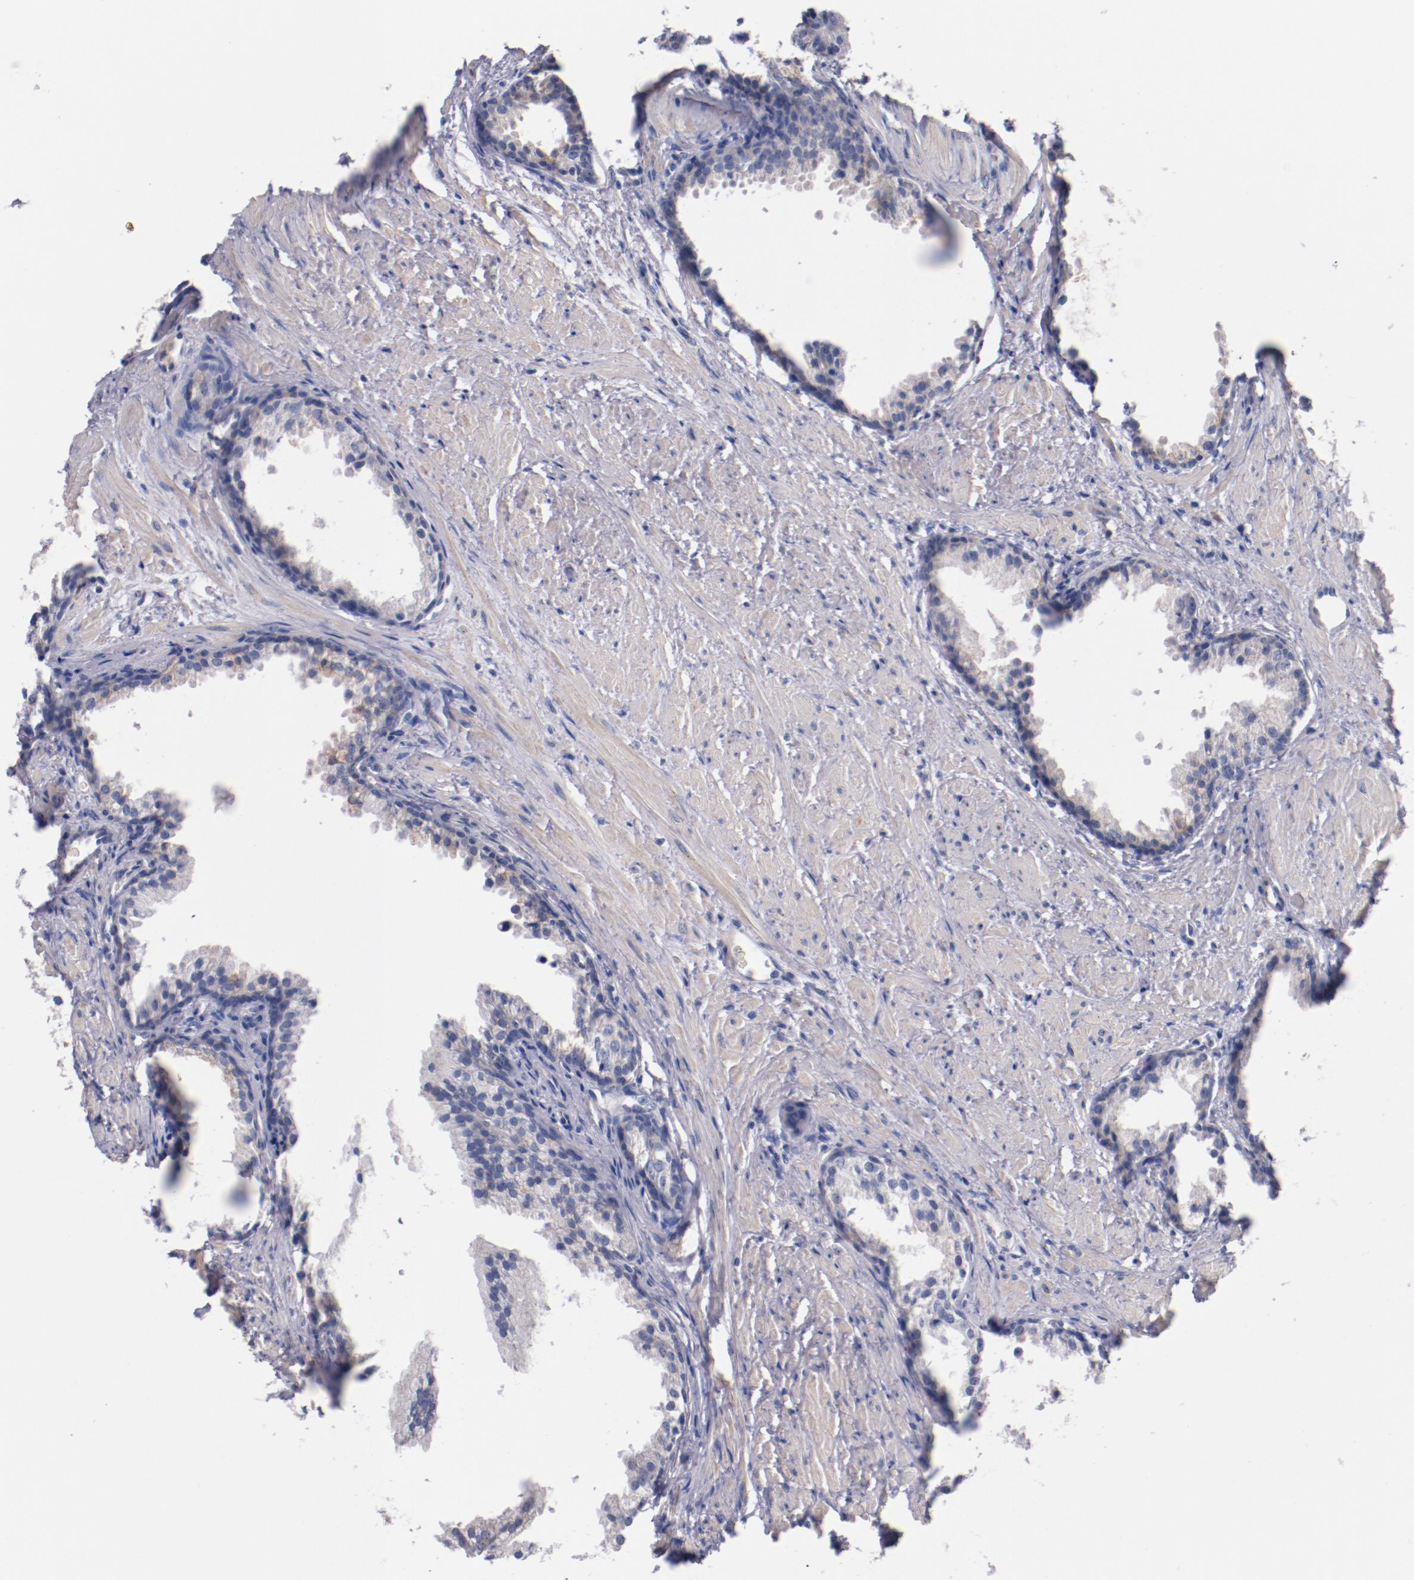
{"staining": {"intensity": "negative", "quantity": "none", "location": "none"}, "tissue": "prostate cancer", "cell_type": "Tumor cells", "image_type": "cancer", "snomed": [{"axis": "morphology", "description": "Adenocarcinoma, Medium grade"}, {"axis": "topography", "description": "Prostate"}], "caption": "This image is of medium-grade adenocarcinoma (prostate) stained with immunohistochemistry to label a protein in brown with the nuclei are counter-stained blue. There is no staining in tumor cells.", "gene": "CNTNAP2", "patient": {"sex": "male", "age": 70}}